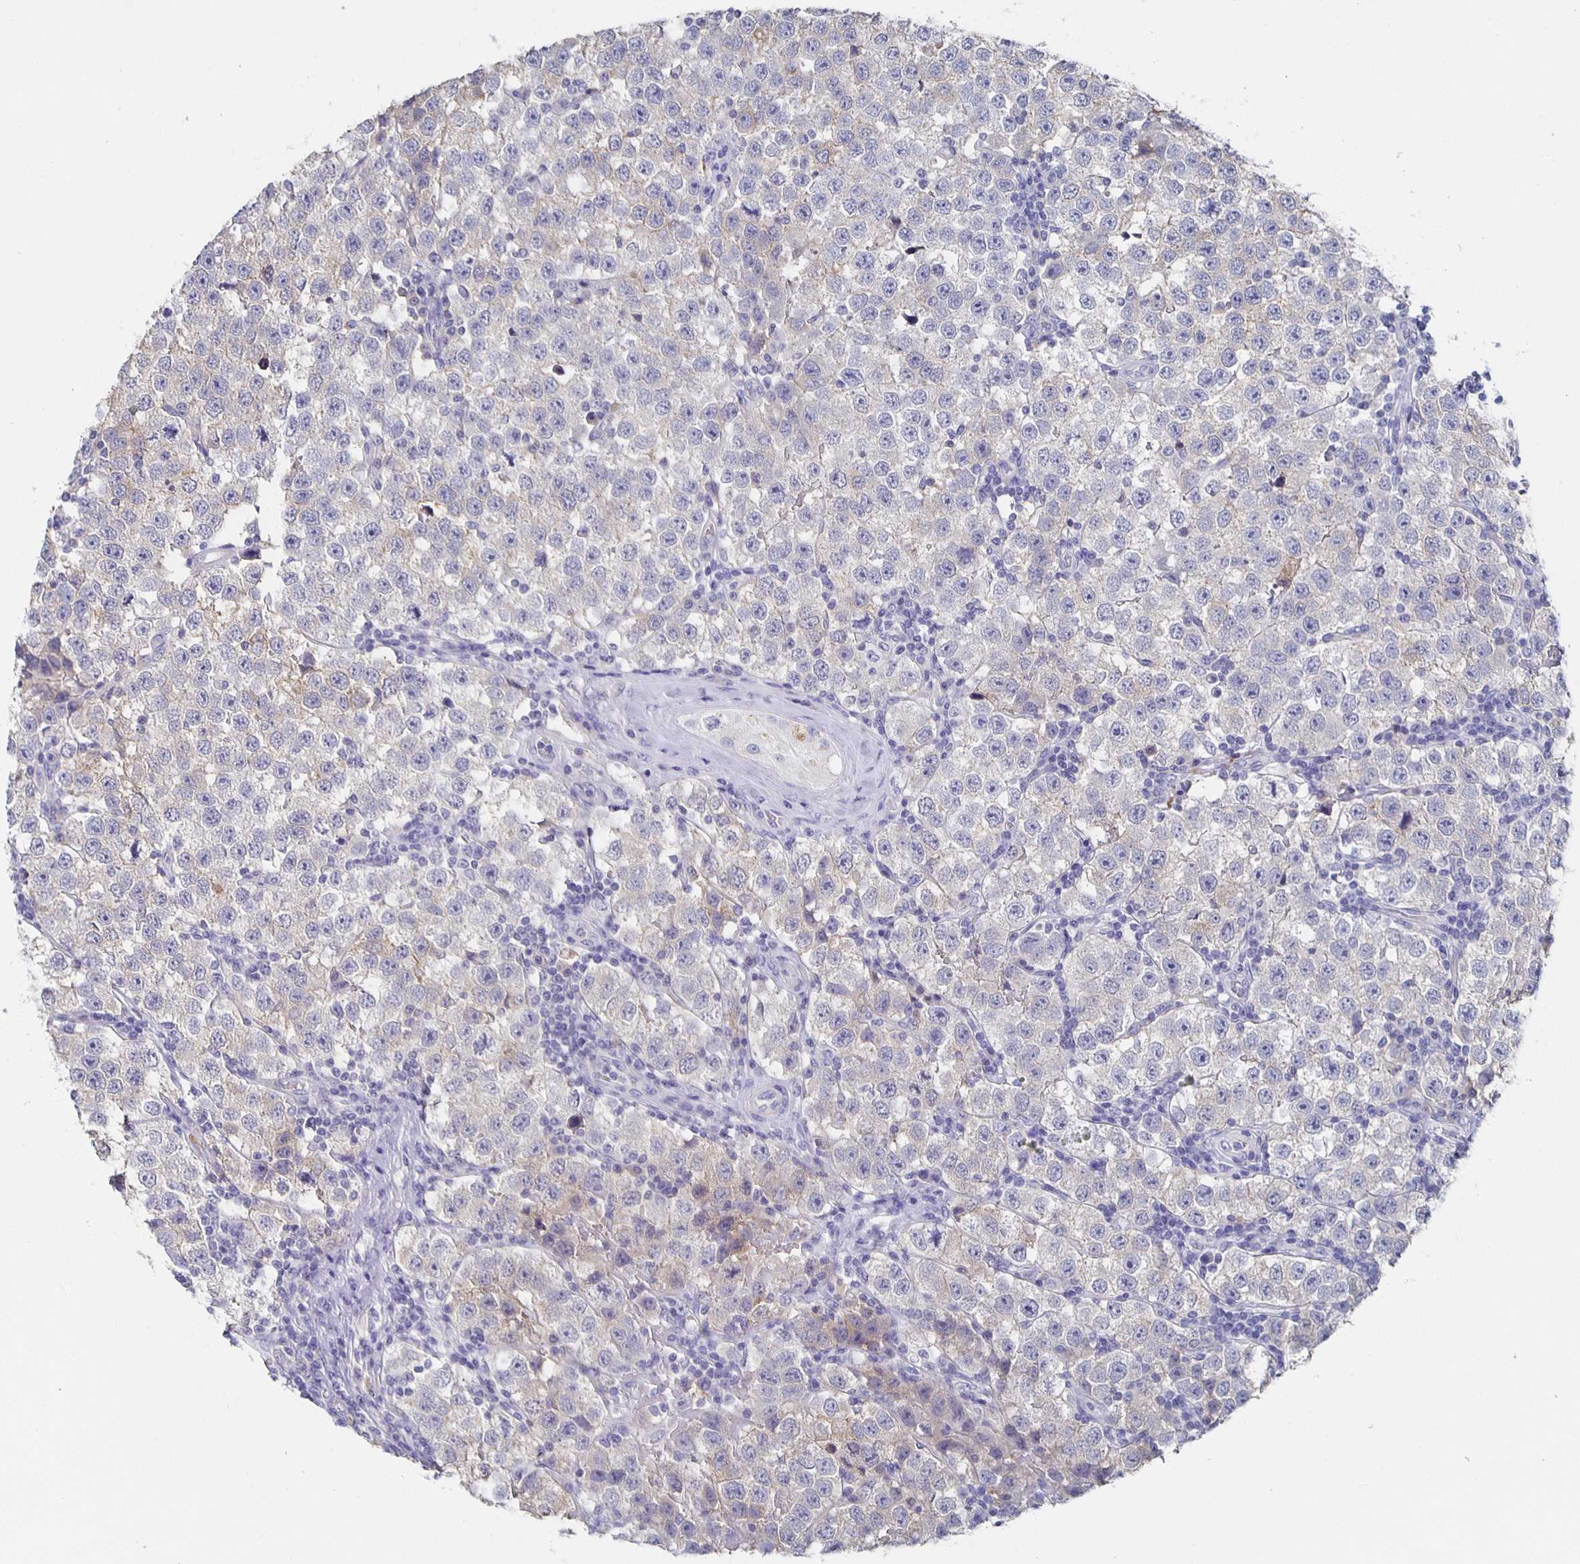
{"staining": {"intensity": "weak", "quantity": "<25%", "location": "cytoplasmic/membranous"}, "tissue": "testis cancer", "cell_type": "Tumor cells", "image_type": "cancer", "snomed": [{"axis": "morphology", "description": "Seminoma, NOS"}, {"axis": "topography", "description": "Testis"}], "caption": "Testis cancer was stained to show a protein in brown. There is no significant expression in tumor cells. (Stains: DAB (3,3'-diaminobenzidine) IHC with hematoxylin counter stain, Microscopy: brightfield microscopy at high magnification).", "gene": "CACNA2D2", "patient": {"sex": "male", "age": 34}}